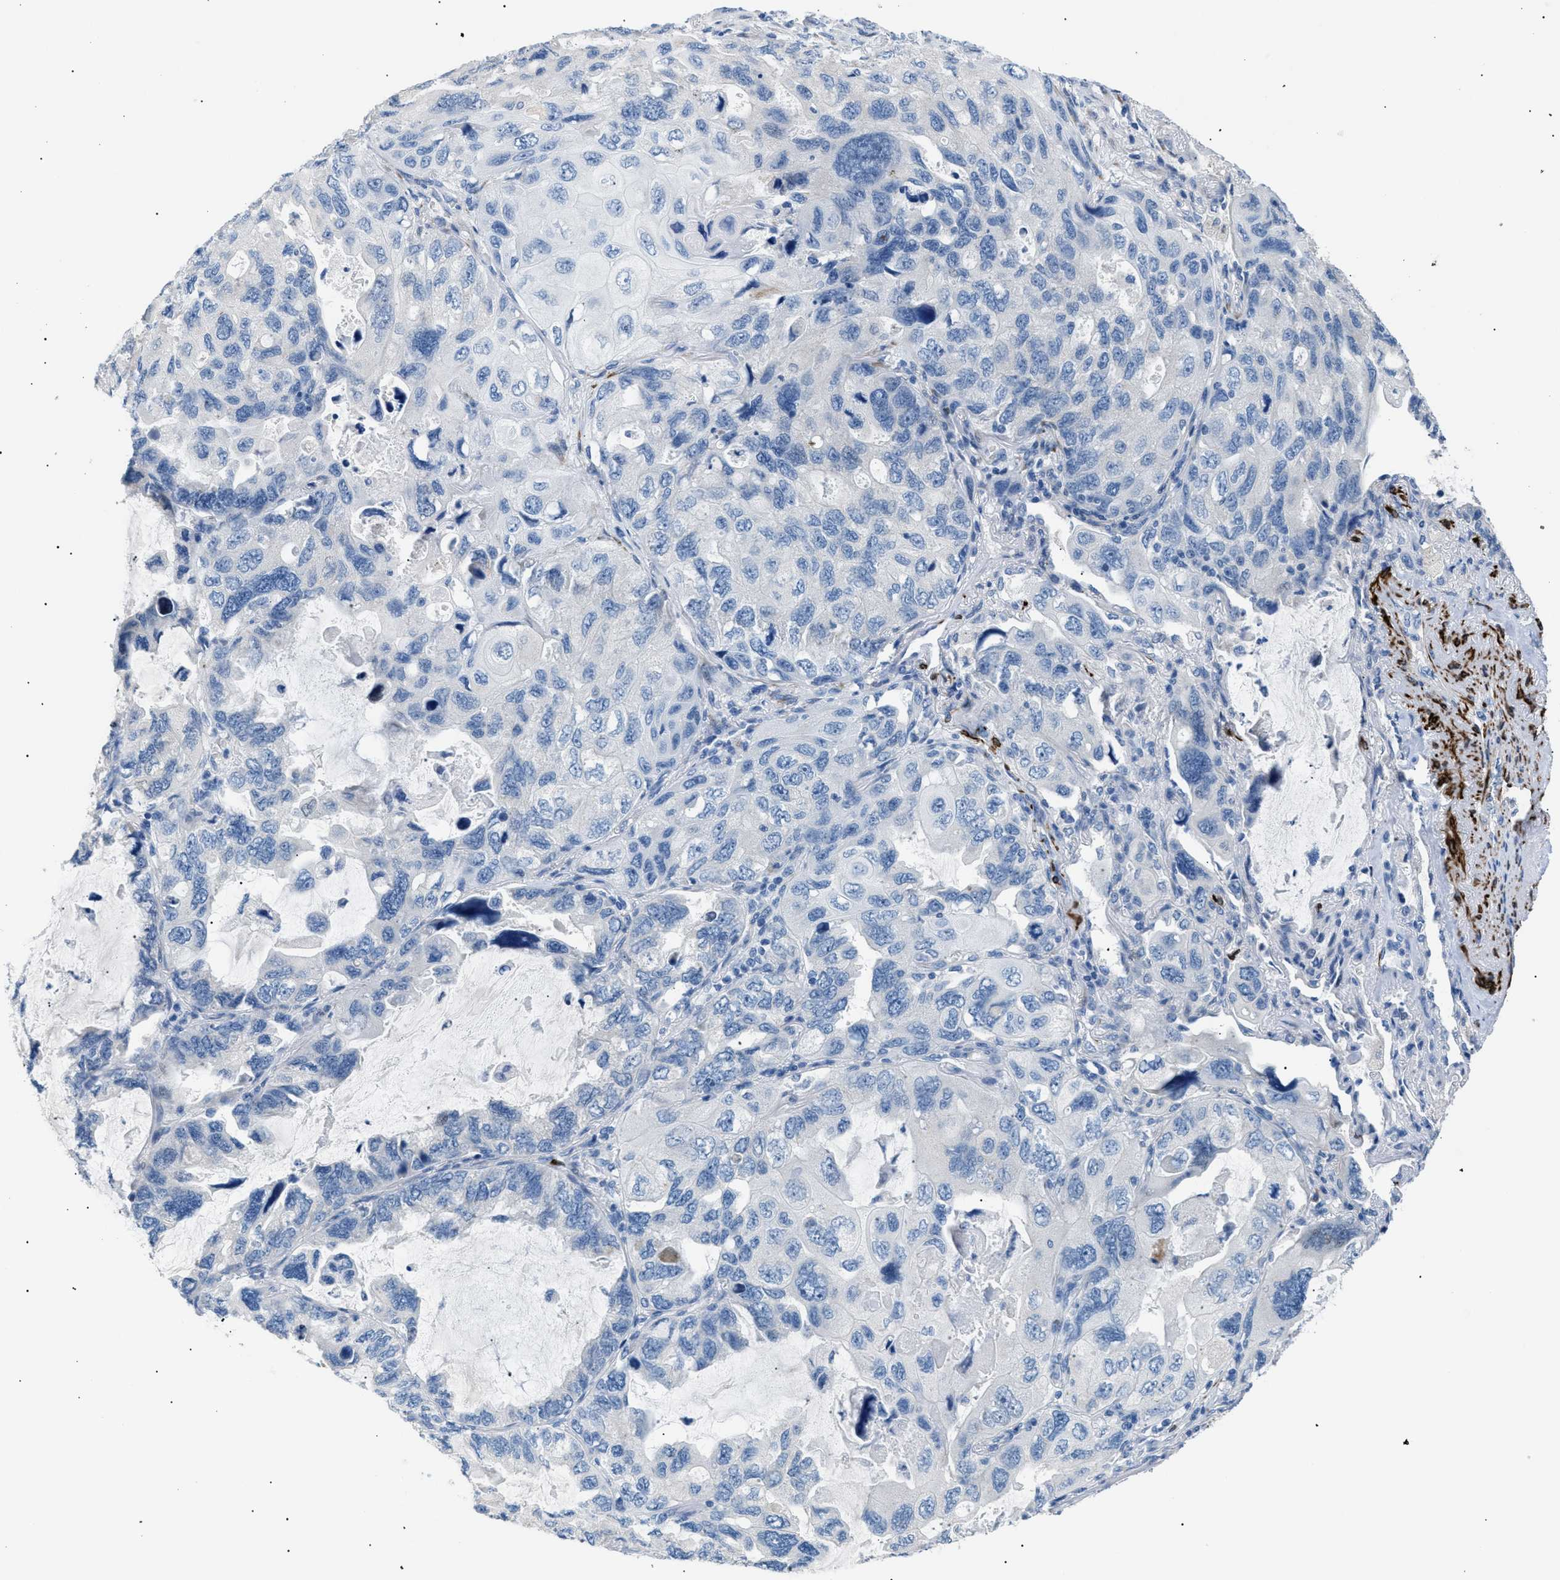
{"staining": {"intensity": "negative", "quantity": "none", "location": "none"}, "tissue": "lung cancer", "cell_type": "Tumor cells", "image_type": "cancer", "snomed": [{"axis": "morphology", "description": "Squamous cell carcinoma, NOS"}, {"axis": "topography", "description": "Lung"}], "caption": "The micrograph exhibits no significant expression in tumor cells of lung cancer (squamous cell carcinoma). (Brightfield microscopy of DAB (3,3'-diaminobenzidine) immunohistochemistry (IHC) at high magnification).", "gene": "ICA1", "patient": {"sex": "female", "age": 73}}